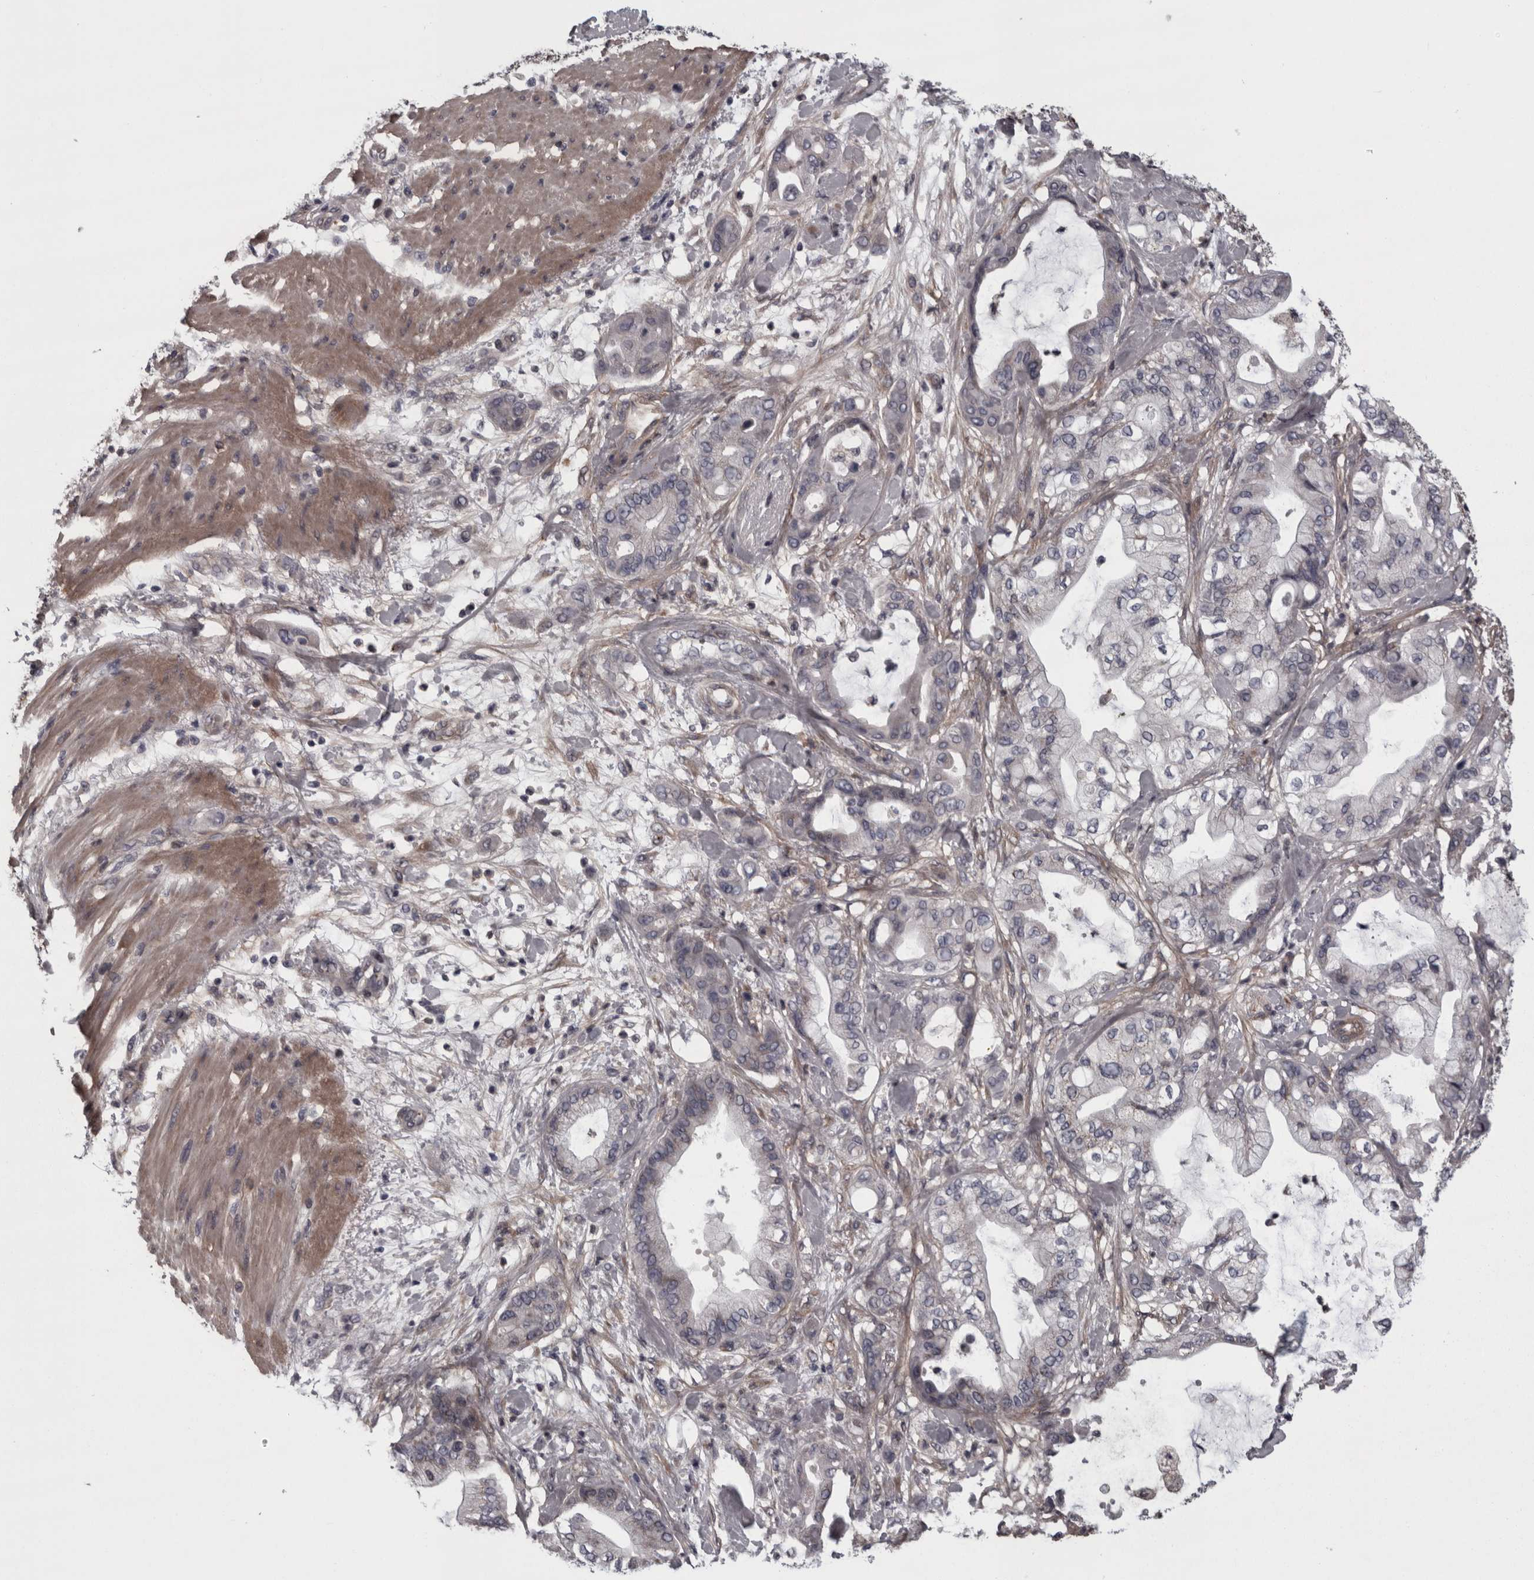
{"staining": {"intensity": "negative", "quantity": "none", "location": "none"}, "tissue": "pancreatic cancer", "cell_type": "Tumor cells", "image_type": "cancer", "snomed": [{"axis": "morphology", "description": "Adenocarcinoma, NOS"}, {"axis": "morphology", "description": "Adenocarcinoma, metastatic, NOS"}, {"axis": "topography", "description": "Lymph node"}, {"axis": "topography", "description": "Pancreas"}, {"axis": "topography", "description": "Duodenum"}], "caption": "Immunohistochemistry (IHC) histopathology image of human pancreatic metastatic adenocarcinoma stained for a protein (brown), which demonstrates no staining in tumor cells. Nuclei are stained in blue.", "gene": "RSU1", "patient": {"sex": "female", "age": 64}}